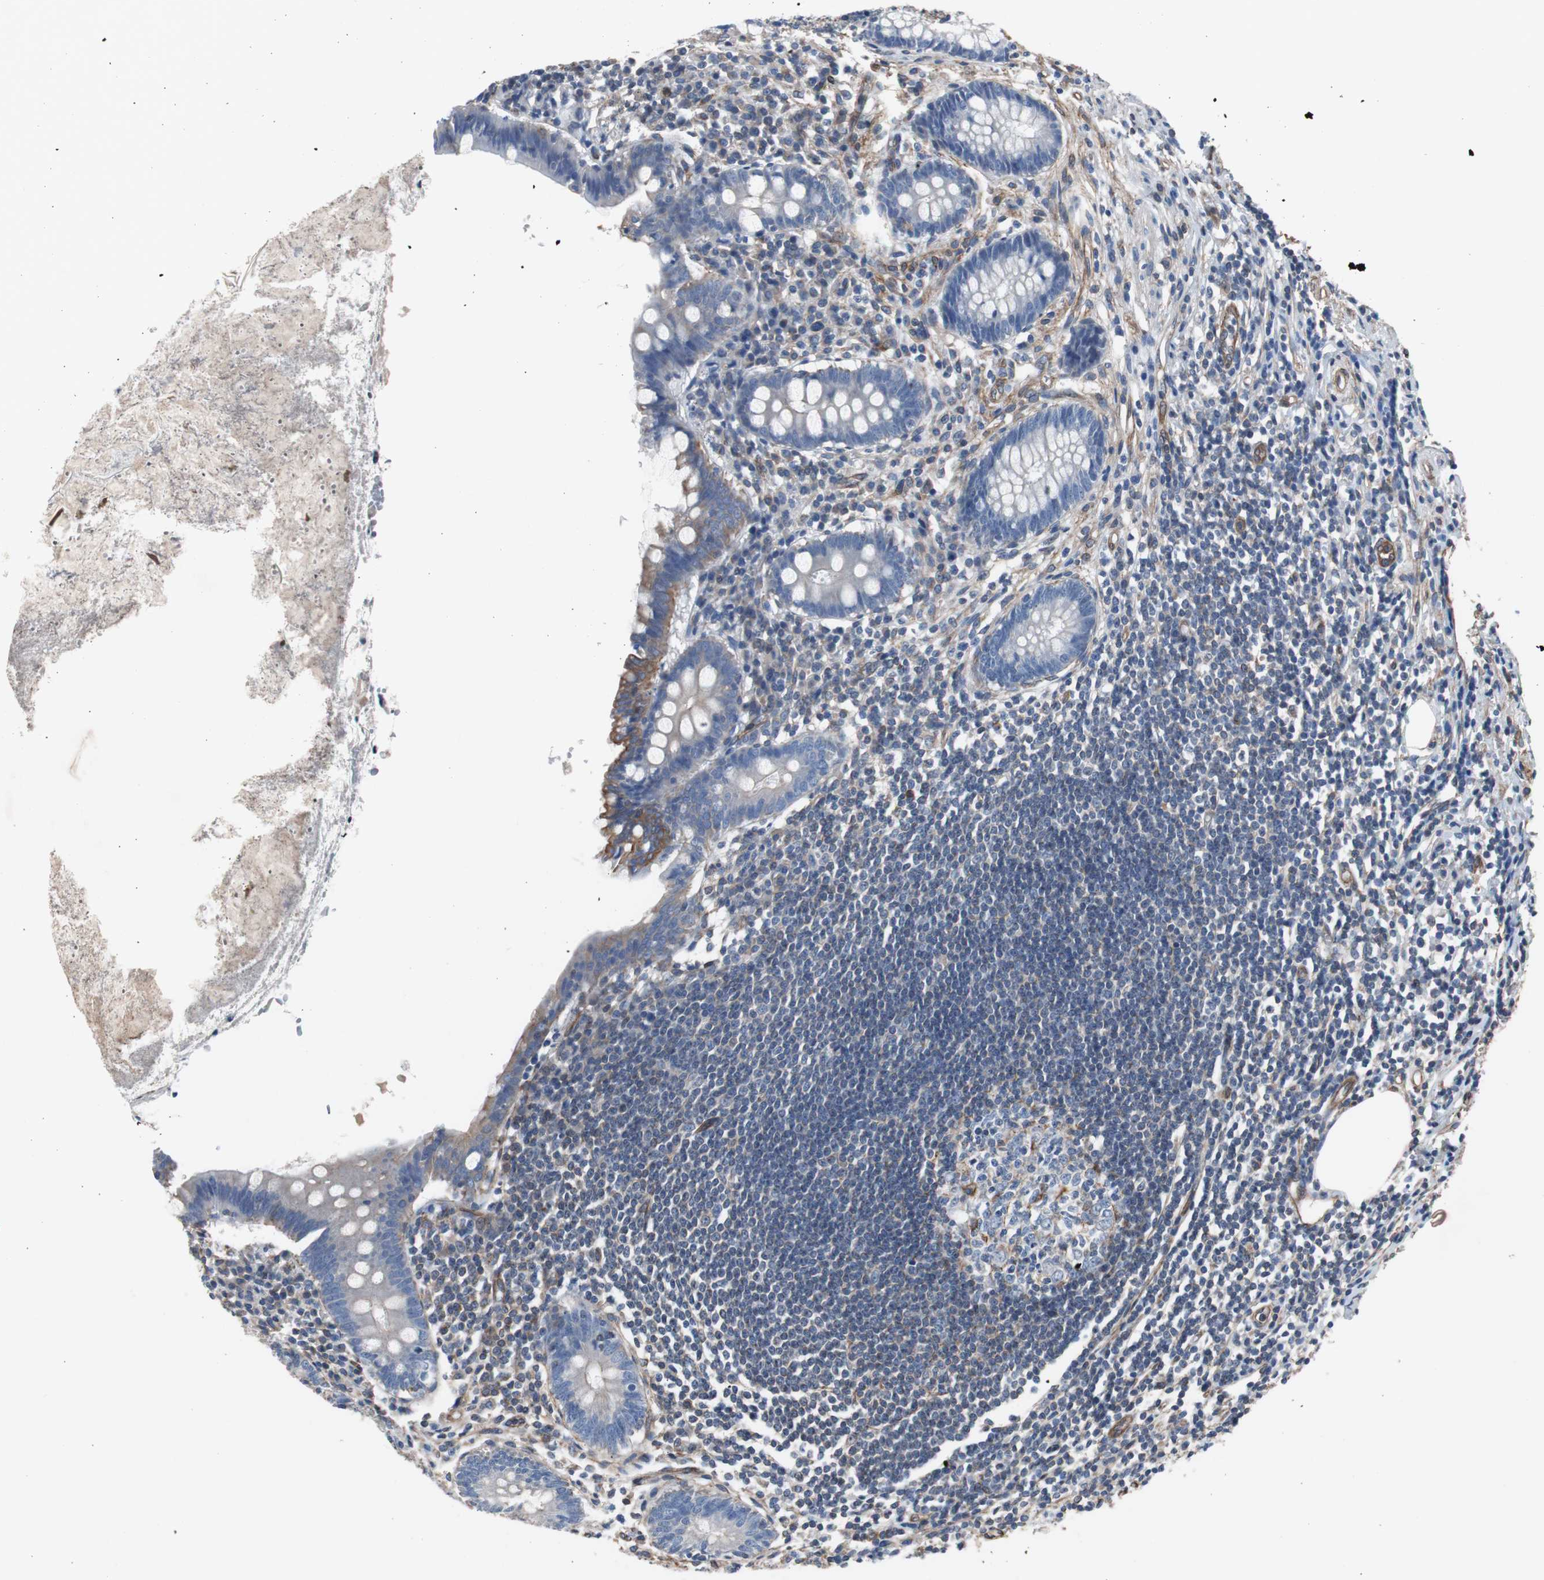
{"staining": {"intensity": "weak", "quantity": "25%-75%", "location": "cytoplasmic/membranous"}, "tissue": "appendix", "cell_type": "Glandular cells", "image_type": "normal", "snomed": [{"axis": "morphology", "description": "Normal tissue, NOS"}, {"axis": "topography", "description": "Appendix"}], "caption": "Approximately 25%-75% of glandular cells in normal appendix demonstrate weak cytoplasmic/membranous protein expression as visualized by brown immunohistochemical staining.", "gene": "KIF3B", "patient": {"sex": "female", "age": 50}}